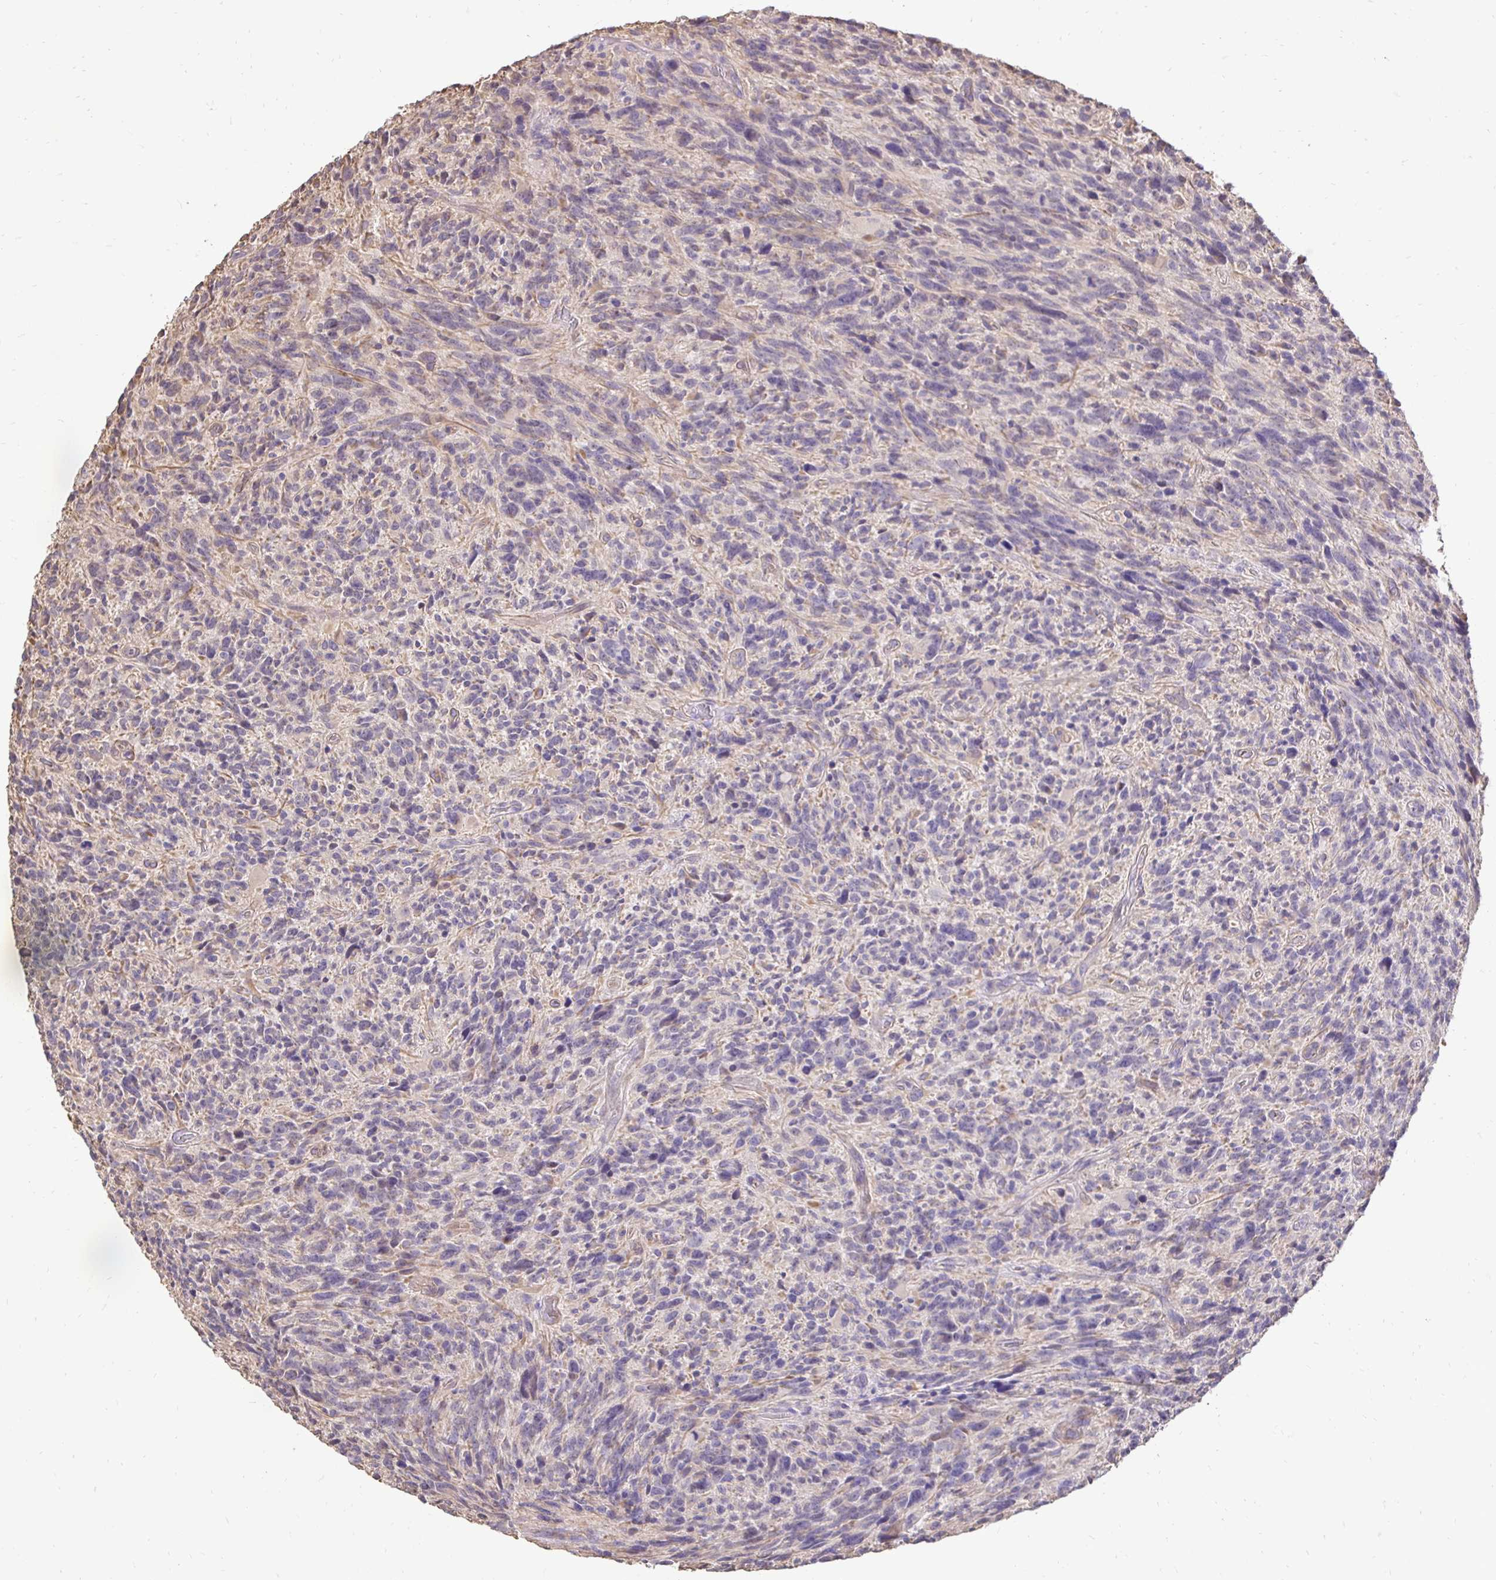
{"staining": {"intensity": "negative", "quantity": "none", "location": "none"}, "tissue": "glioma", "cell_type": "Tumor cells", "image_type": "cancer", "snomed": [{"axis": "morphology", "description": "Glioma, malignant, High grade"}, {"axis": "topography", "description": "Brain"}], "caption": "The immunohistochemistry micrograph has no significant expression in tumor cells of malignant glioma (high-grade) tissue. (DAB immunohistochemistry visualized using brightfield microscopy, high magnification).", "gene": "SLC9A1", "patient": {"sex": "male", "age": 46}}